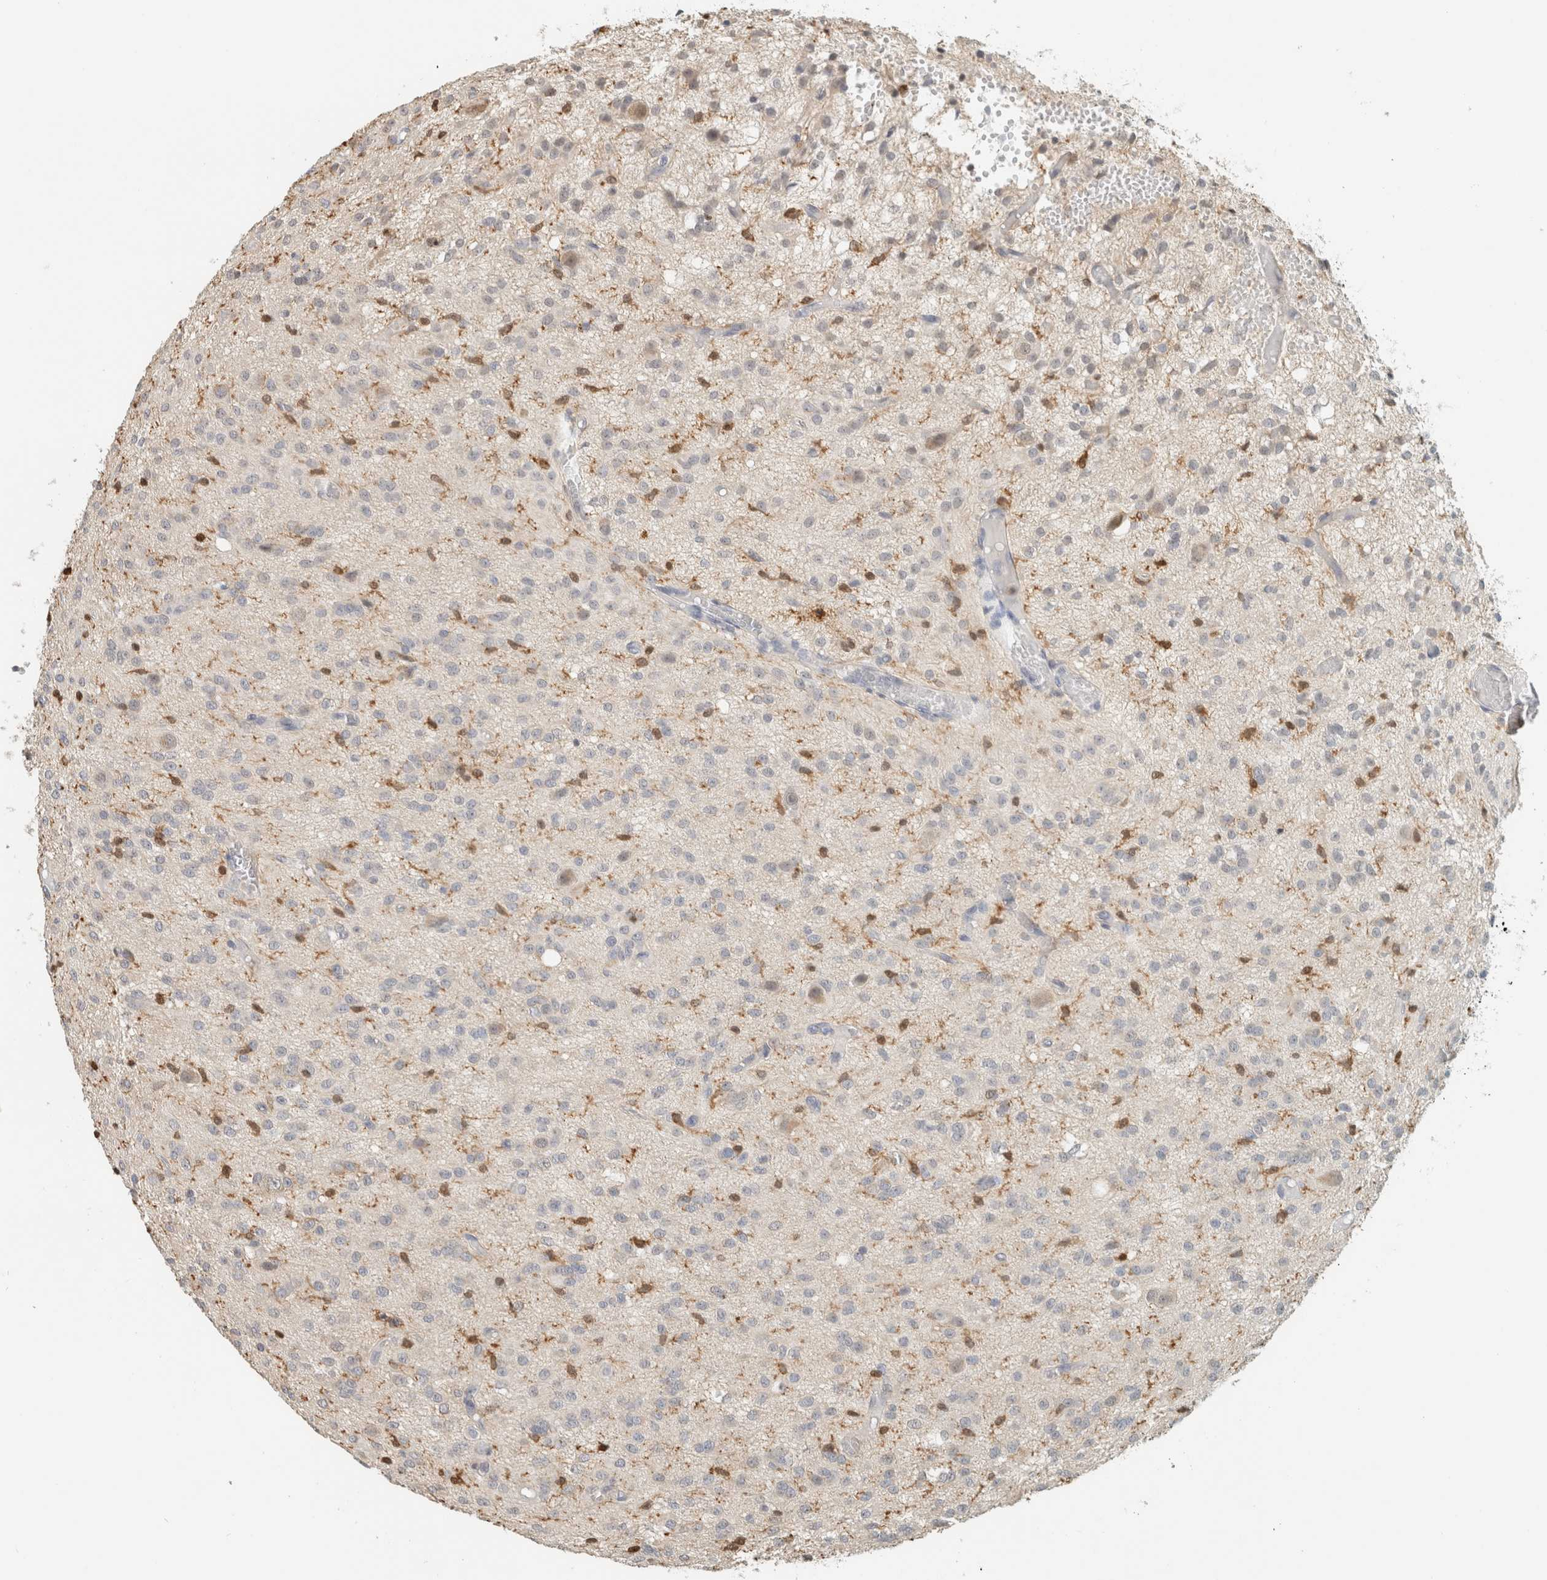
{"staining": {"intensity": "negative", "quantity": "none", "location": "none"}, "tissue": "glioma", "cell_type": "Tumor cells", "image_type": "cancer", "snomed": [{"axis": "morphology", "description": "Glioma, malignant, High grade"}, {"axis": "topography", "description": "Brain"}], "caption": "High magnification brightfield microscopy of malignant glioma (high-grade) stained with DAB (3,3'-diaminobenzidine) (brown) and counterstained with hematoxylin (blue): tumor cells show no significant expression.", "gene": "CAPG", "patient": {"sex": "female", "age": 59}}